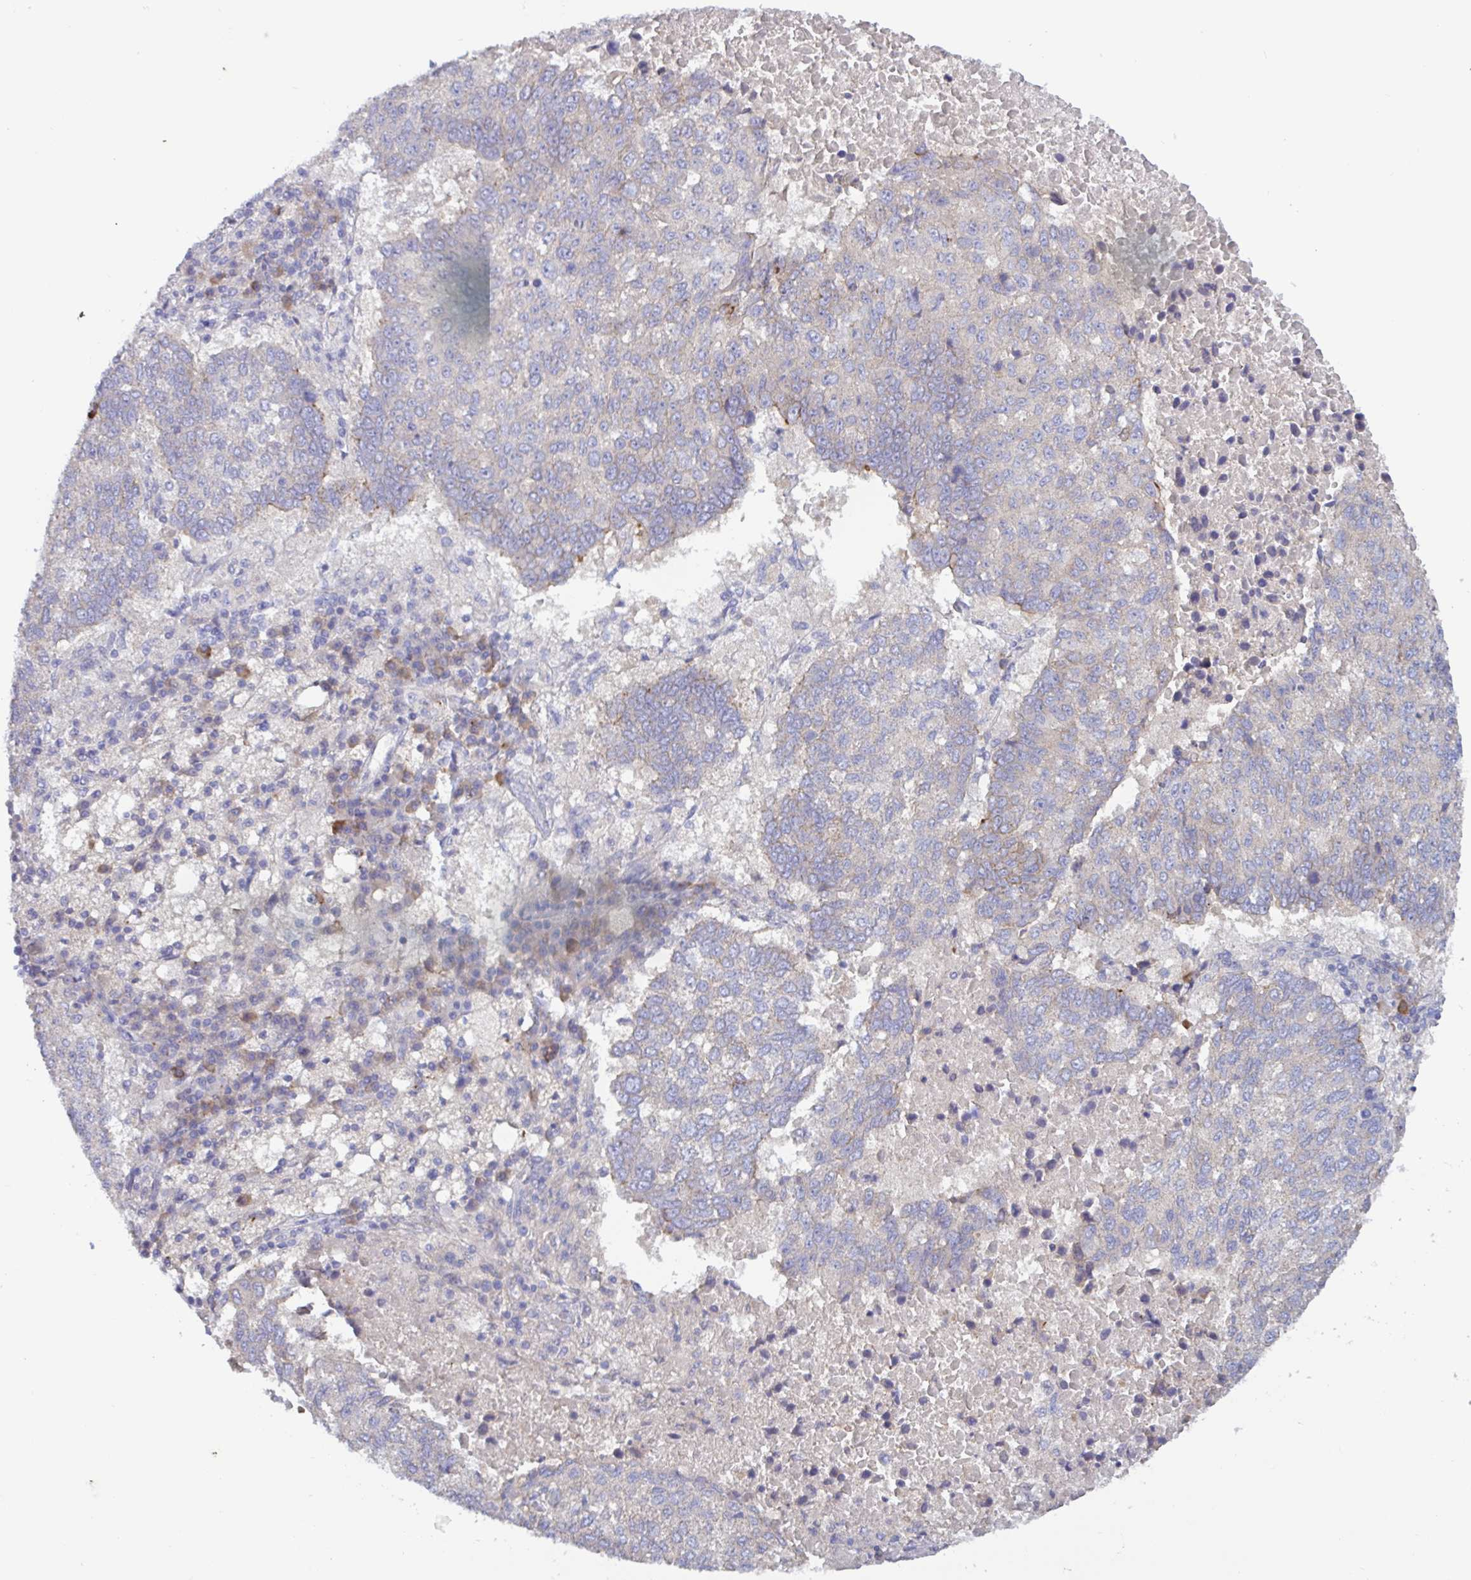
{"staining": {"intensity": "weak", "quantity": "<25%", "location": "cytoplasmic/membranous"}, "tissue": "lung cancer", "cell_type": "Tumor cells", "image_type": "cancer", "snomed": [{"axis": "morphology", "description": "Squamous cell carcinoma, NOS"}, {"axis": "topography", "description": "Lung"}], "caption": "IHC image of neoplastic tissue: human lung cancer stained with DAB (3,3'-diaminobenzidine) displays no significant protein staining in tumor cells.", "gene": "SLC66A1", "patient": {"sex": "male", "age": 73}}